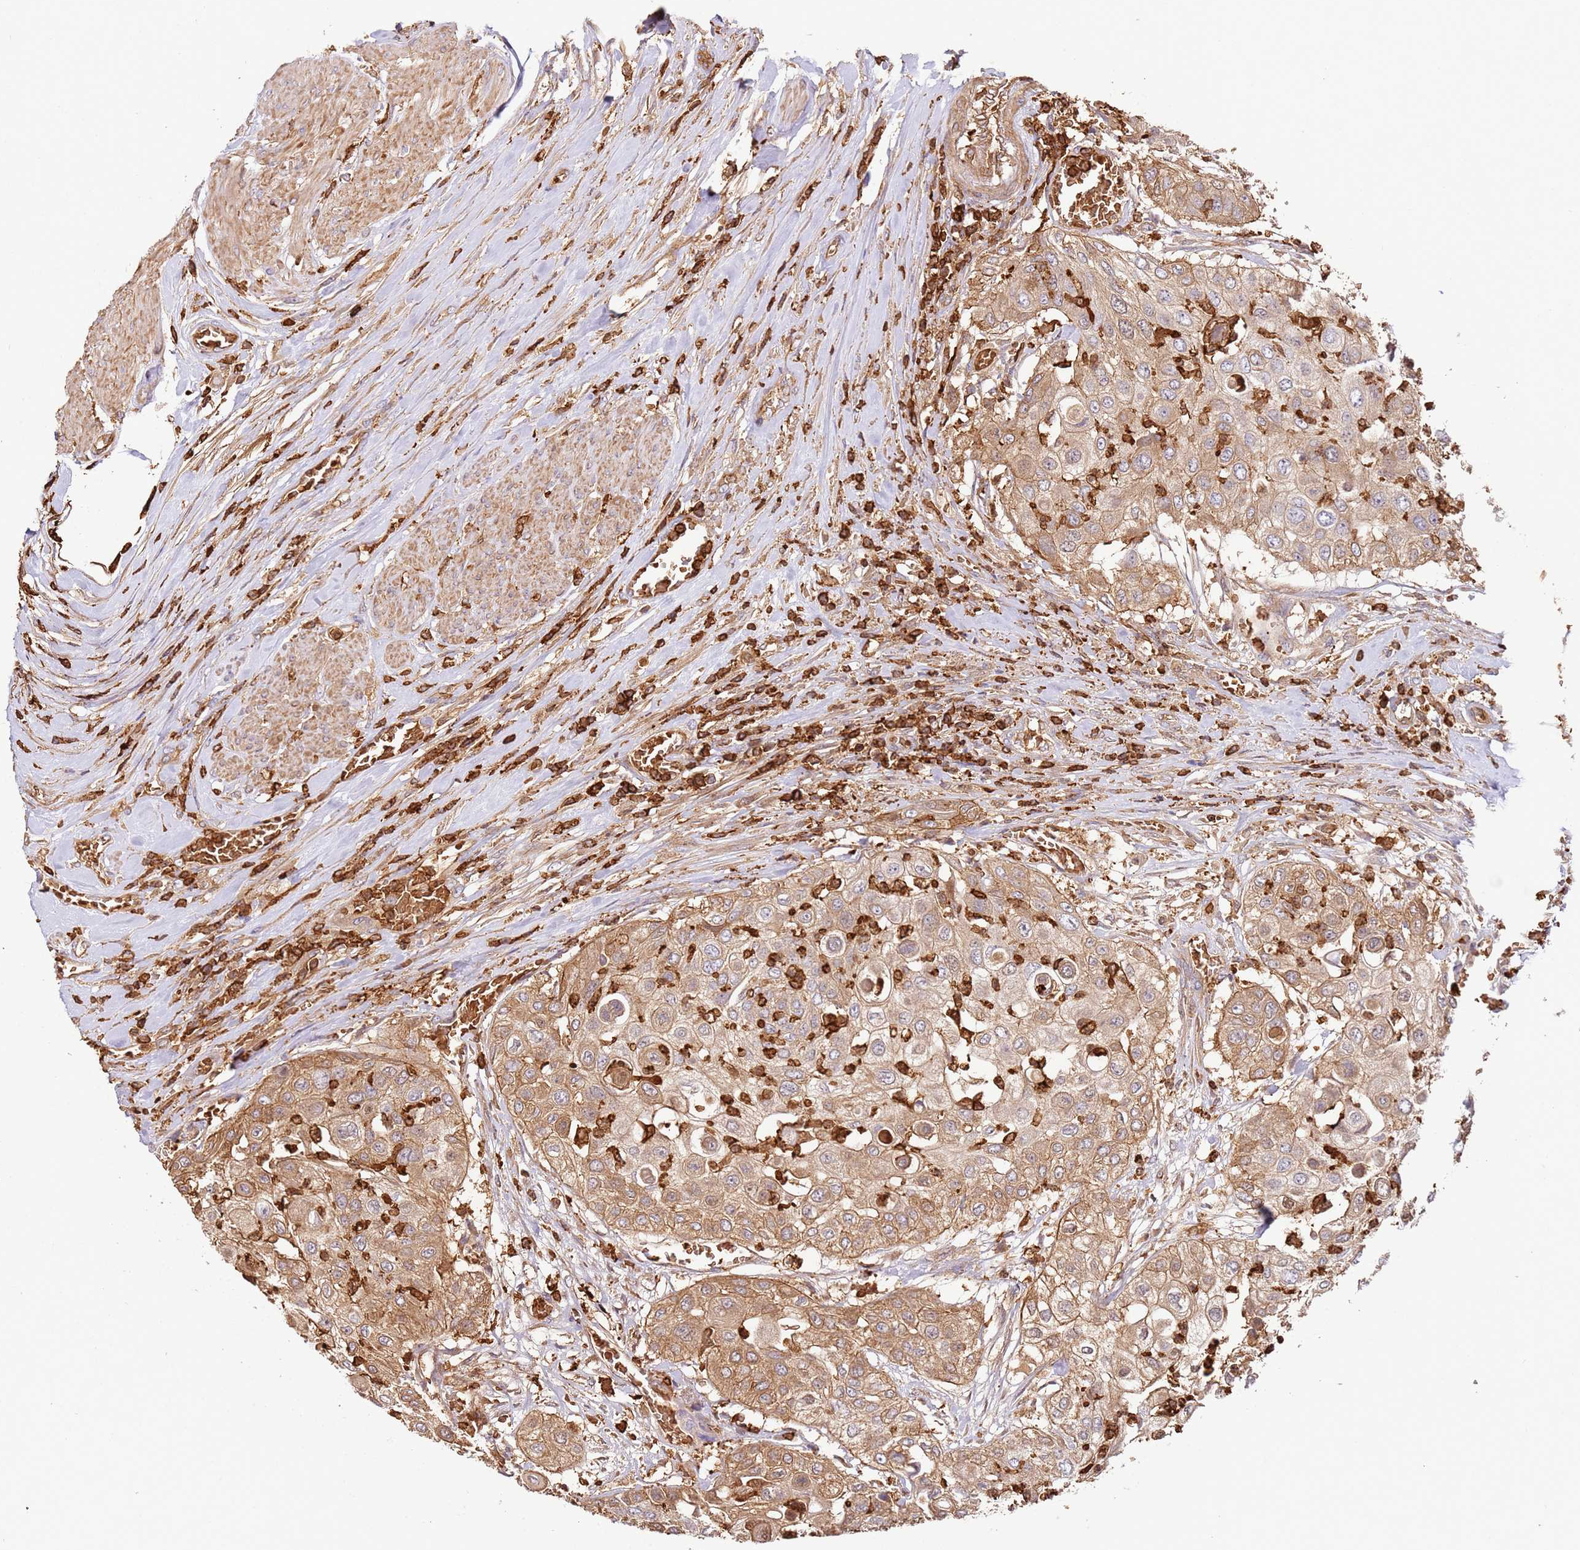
{"staining": {"intensity": "moderate", "quantity": ">75%", "location": "cytoplasmic/membranous"}, "tissue": "urothelial cancer", "cell_type": "Tumor cells", "image_type": "cancer", "snomed": [{"axis": "morphology", "description": "Urothelial carcinoma, High grade"}, {"axis": "topography", "description": "Urinary bladder"}], "caption": "A micrograph of urothelial cancer stained for a protein demonstrates moderate cytoplasmic/membranous brown staining in tumor cells.", "gene": "OR6P1", "patient": {"sex": "female", "age": 79}}